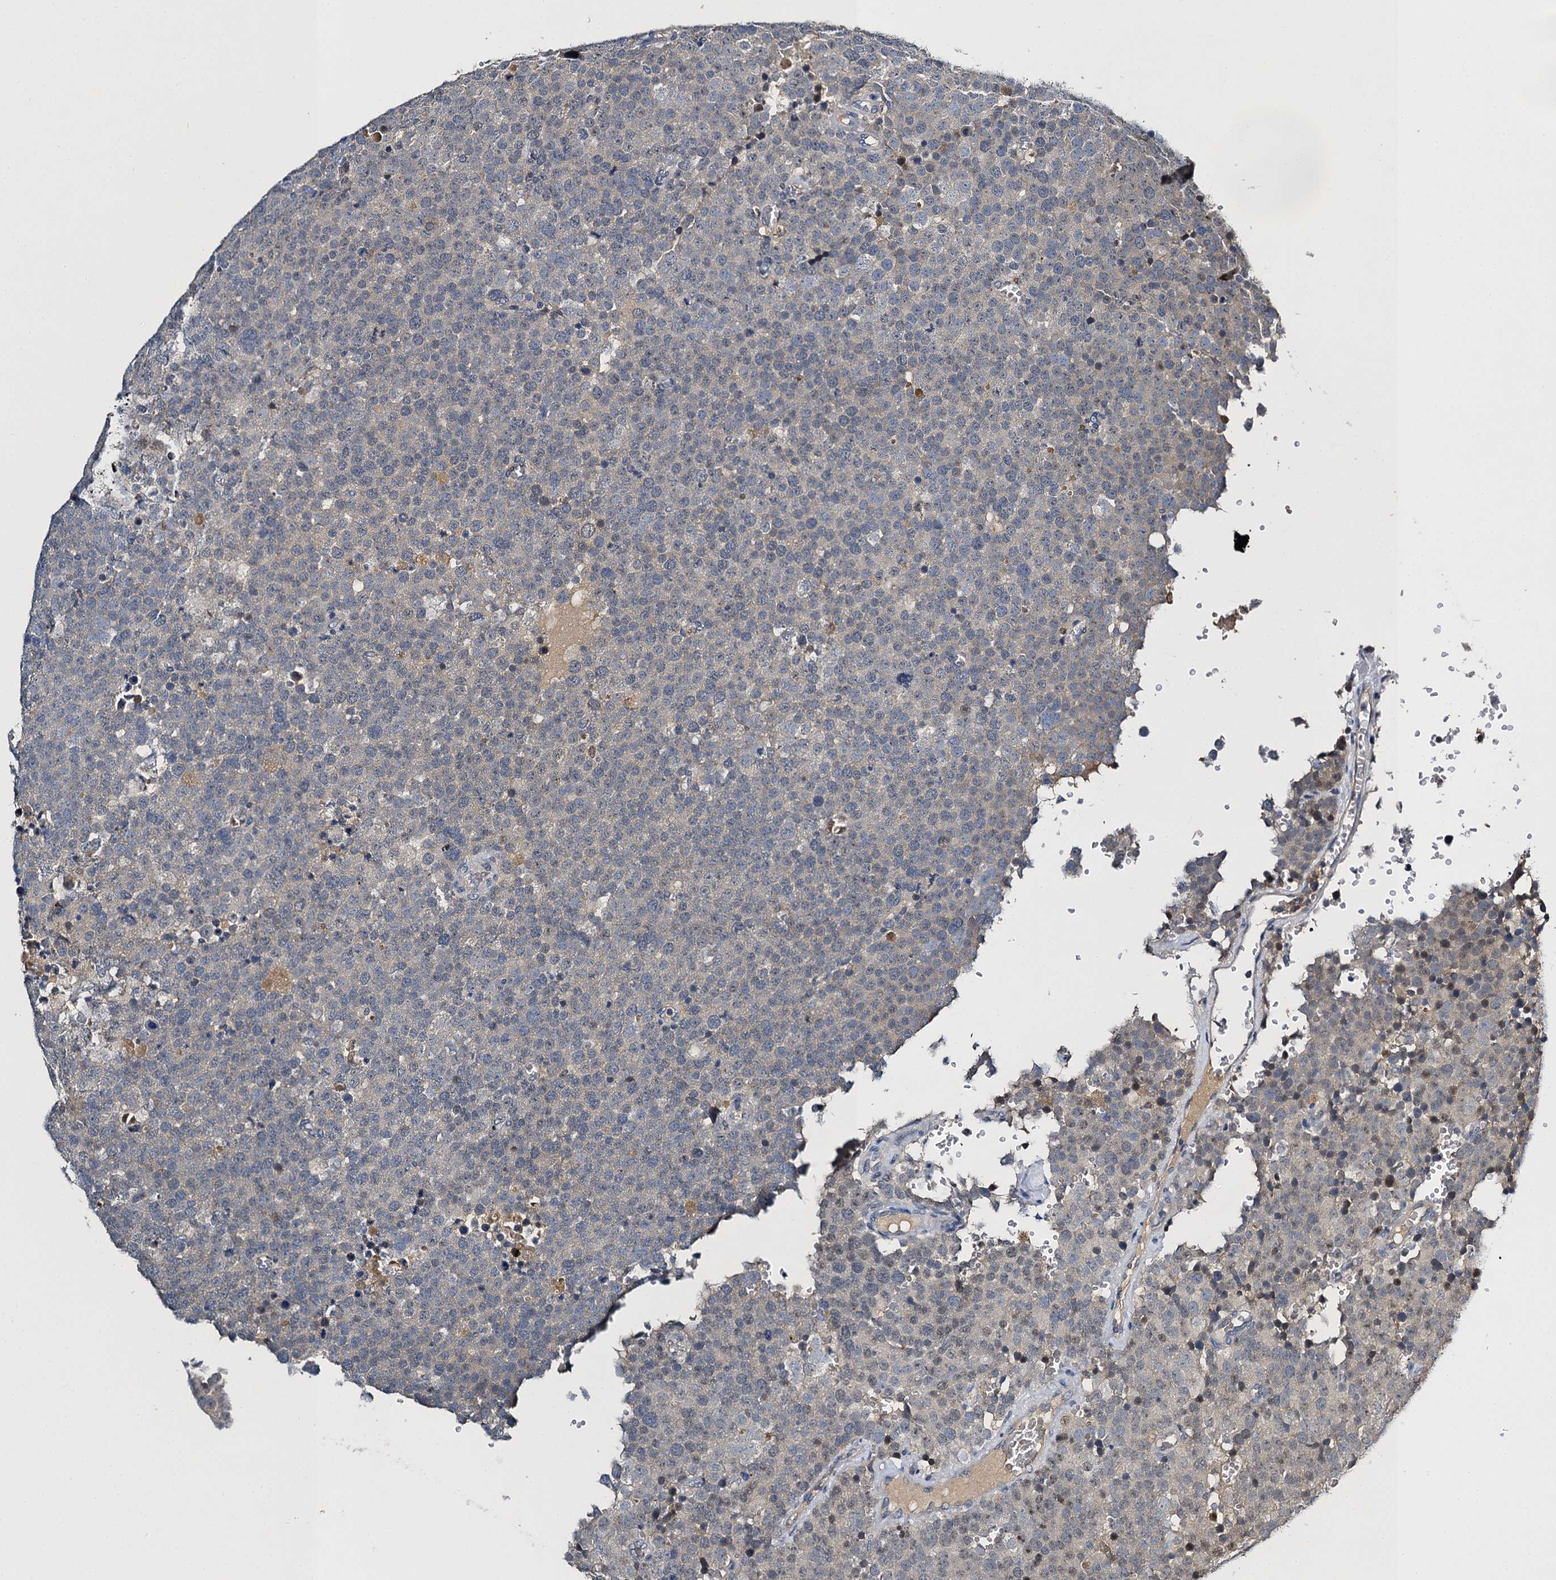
{"staining": {"intensity": "negative", "quantity": "none", "location": "none"}, "tissue": "testis cancer", "cell_type": "Tumor cells", "image_type": "cancer", "snomed": [{"axis": "morphology", "description": "Seminoma, NOS"}, {"axis": "topography", "description": "Testis"}], "caption": "IHC of testis seminoma displays no expression in tumor cells.", "gene": "SLC11A2", "patient": {"sex": "male", "age": 71}}